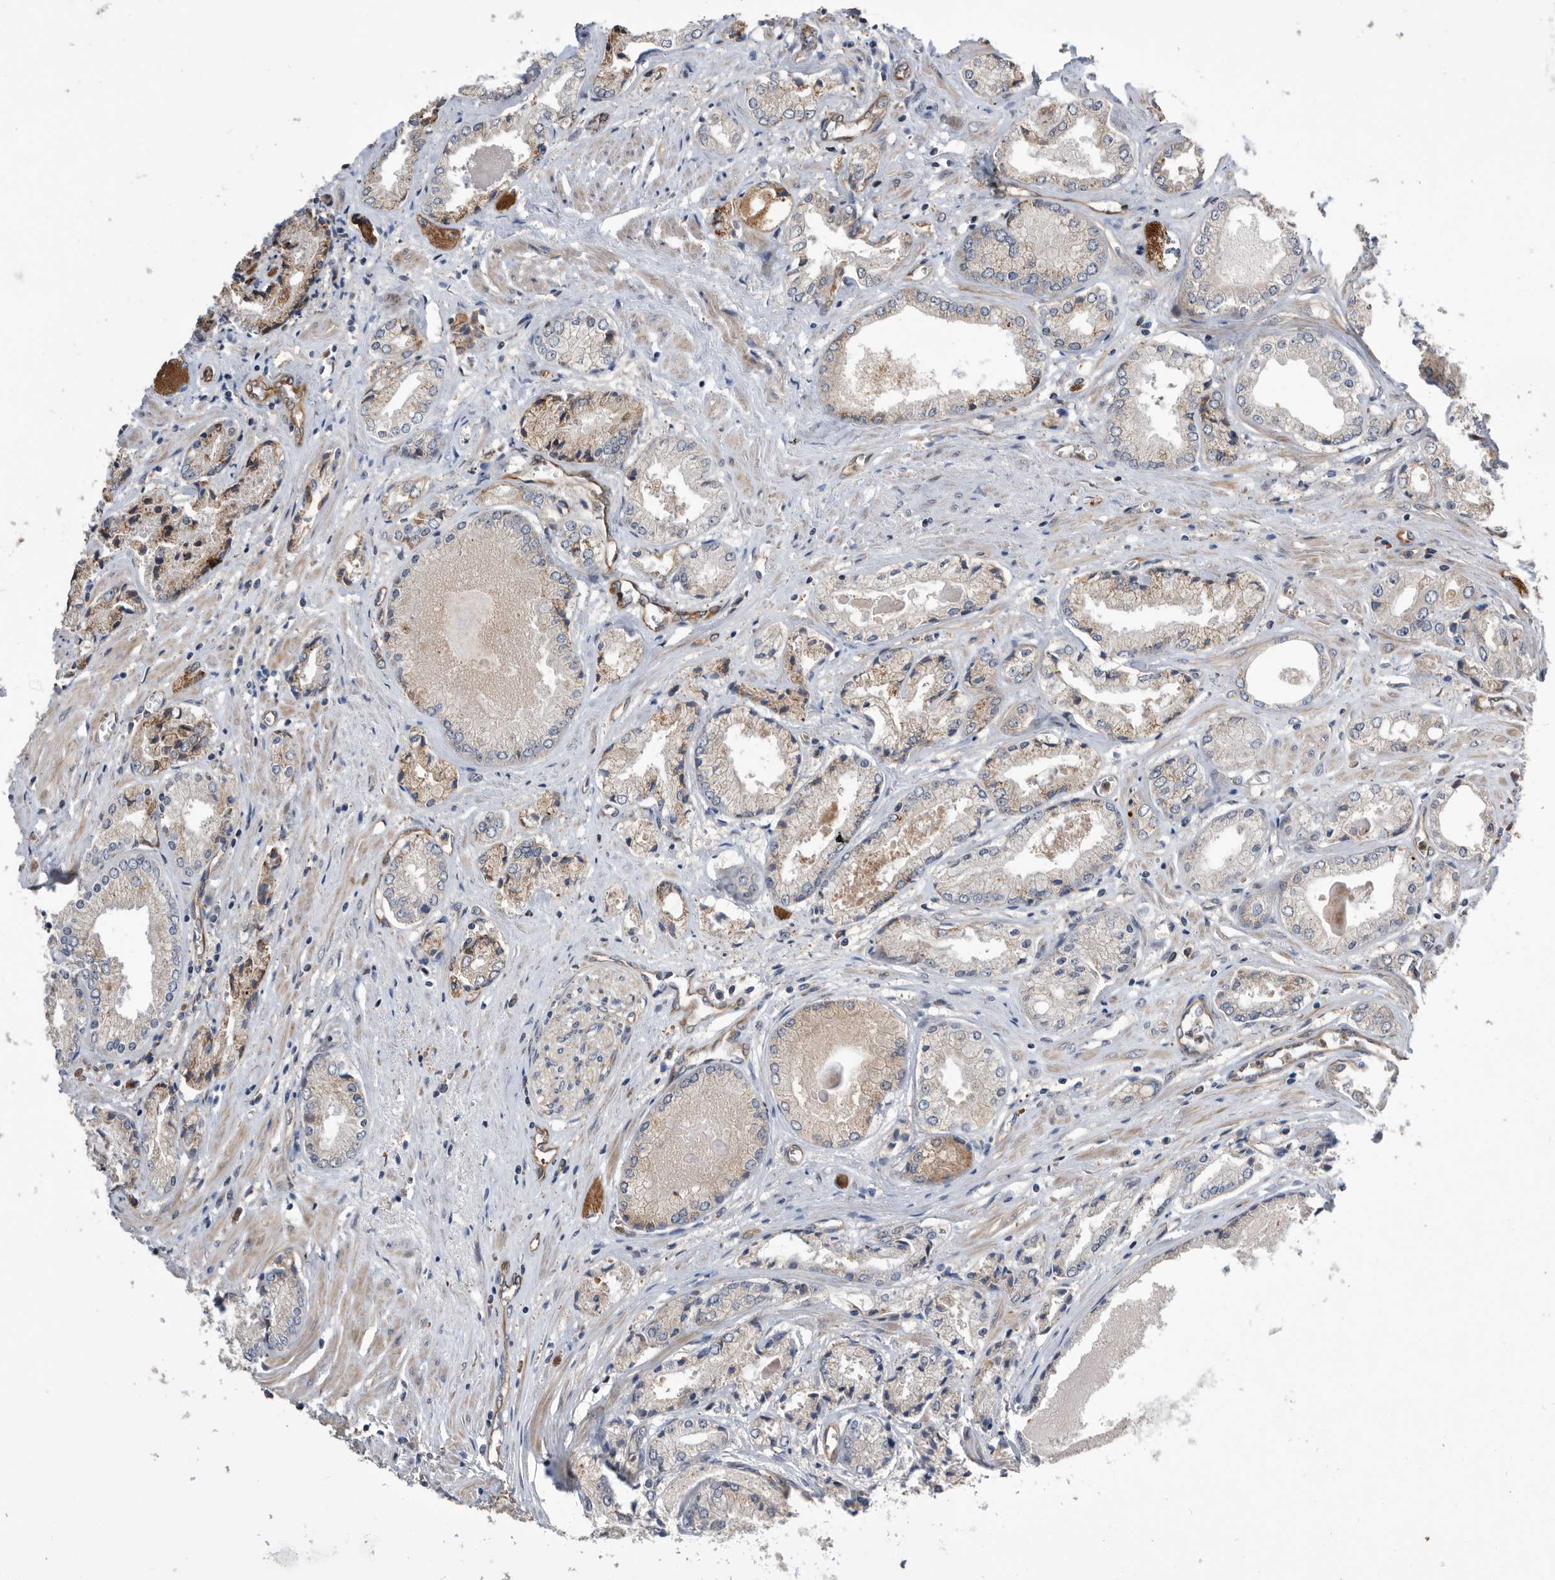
{"staining": {"intensity": "weak", "quantity": "<25%", "location": "cytoplasmic/membranous"}, "tissue": "prostate cancer", "cell_type": "Tumor cells", "image_type": "cancer", "snomed": [{"axis": "morphology", "description": "Adenocarcinoma, Low grade"}, {"axis": "topography", "description": "Prostate"}], "caption": "Immunohistochemical staining of adenocarcinoma (low-grade) (prostate) reveals no significant positivity in tumor cells. (DAB (3,3'-diaminobenzidine) immunohistochemistry (IHC), high magnification).", "gene": "SERINC2", "patient": {"sex": "male", "age": 60}}